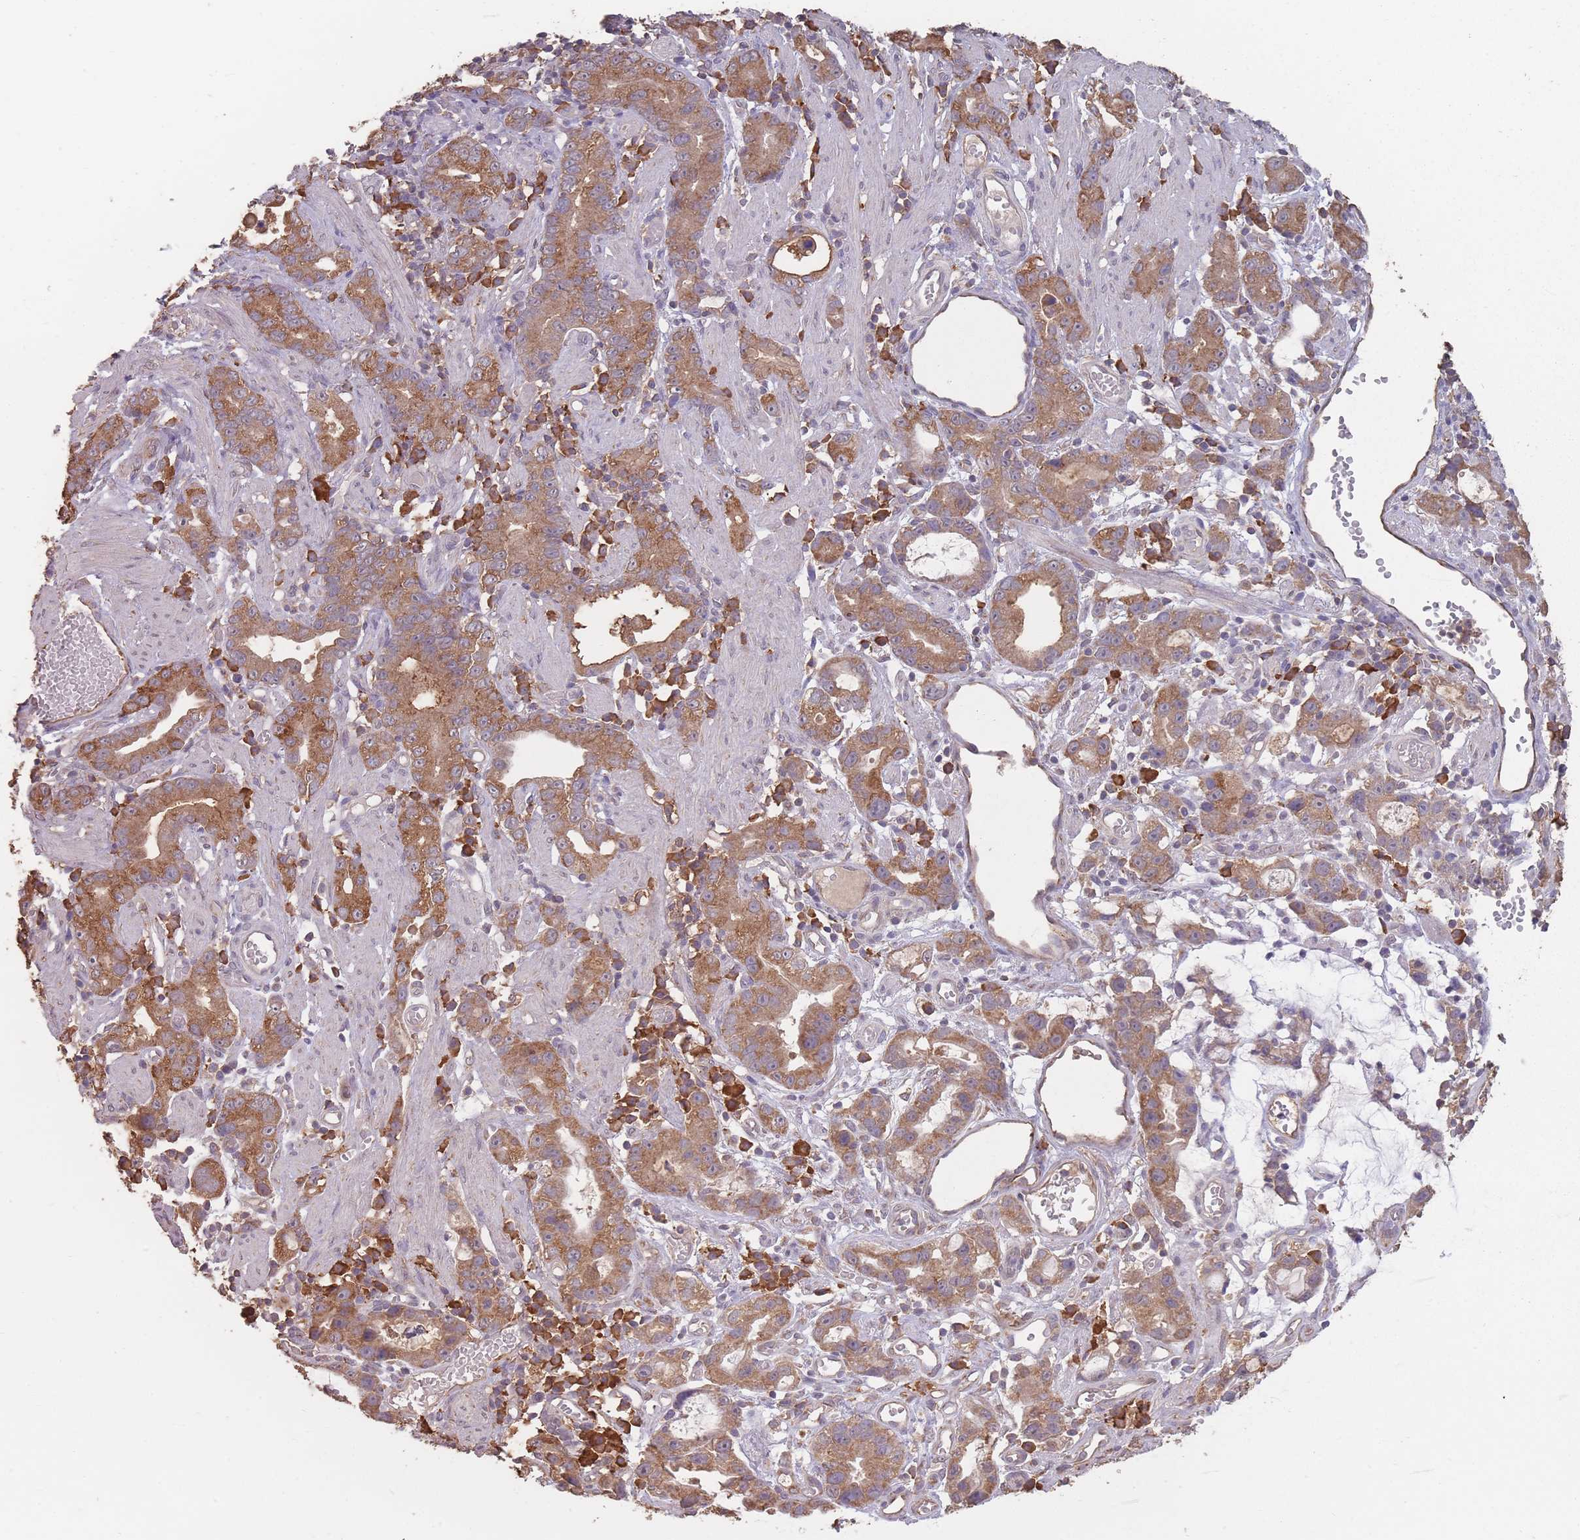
{"staining": {"intensity": "moderate", "quantity": ">75%", "location": "cytoplasmic/membranous"}, "tissue": "stomach cancer", "cell_type": "Tumor cells", "image_type": "cancer", "snomed": [{"axis": "morphology", "description": "Adenocarcinoma, NOS"}, {"axis": "topography", "description": "Stomach"}], "caption": "Stomach adenocarcinoma stained for a protein (brown) exhibits moderate cytoplasmic/membranous positive staining in approximately >75% of tumor cells.", "gene": "SANBR", "patient": {"sex": "male", "age": 55}}